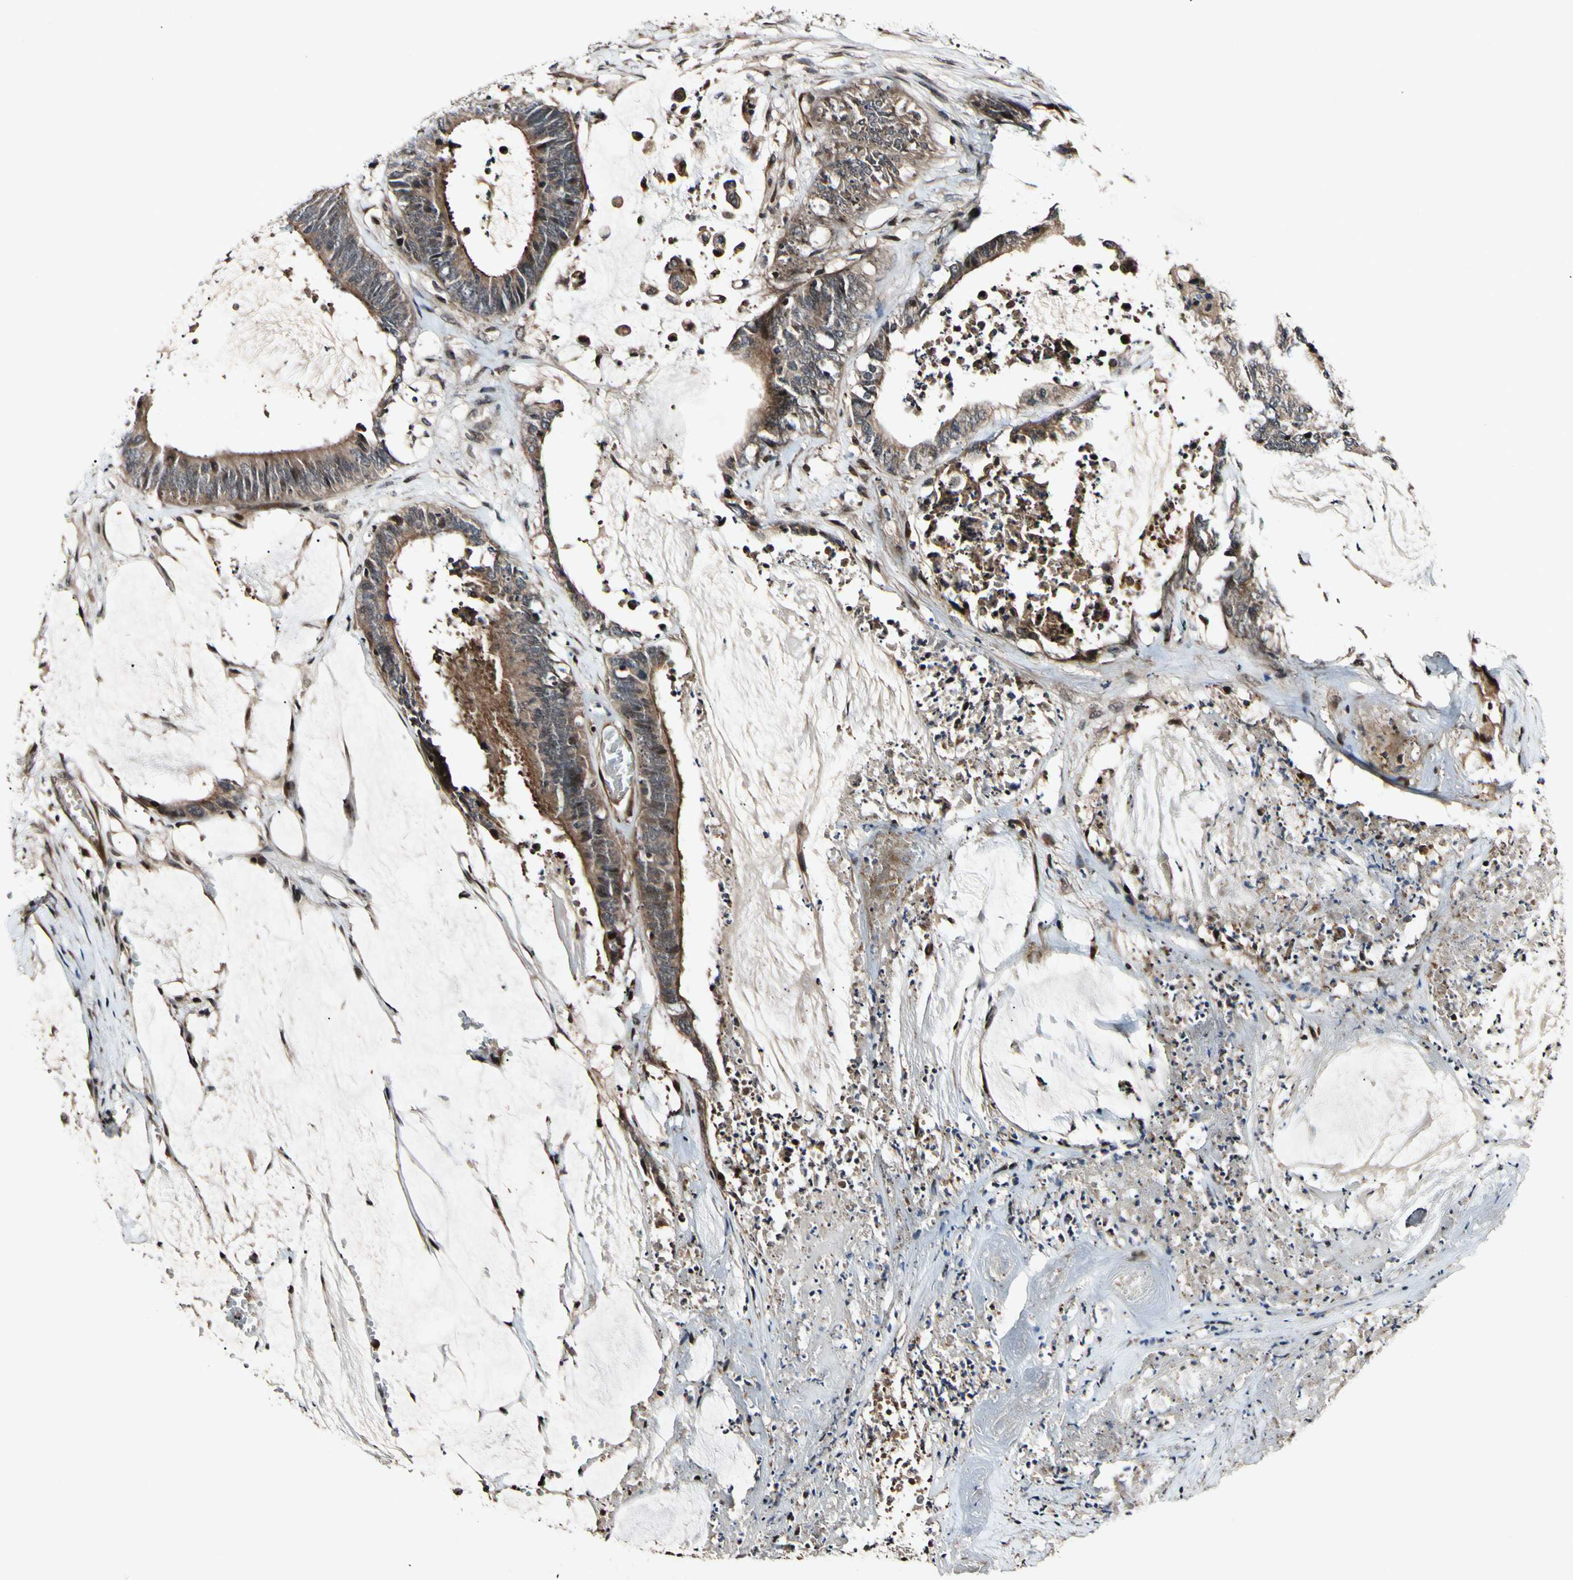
{"staining": {"intensity": "moderate", "quantity": ">75%", "location": "cytoplasmic/membranous"}, "tissue": "colorectal cancer", "cell_type": "Tumor cells", "image_type": "cancer", "snomed": [{"axis": "morphology", "description": "Adenocarcinoma, NOS"}, {"axis": "topography", "description": "Rectum"}], "caption": "A brown stain highlights moderate cytoplasmic/membranous staining of a protein in colorectal adenocarcinoma tumor cells.", "gene": "CSNK1E", "patient": {"sex": "female", "age": 66}}